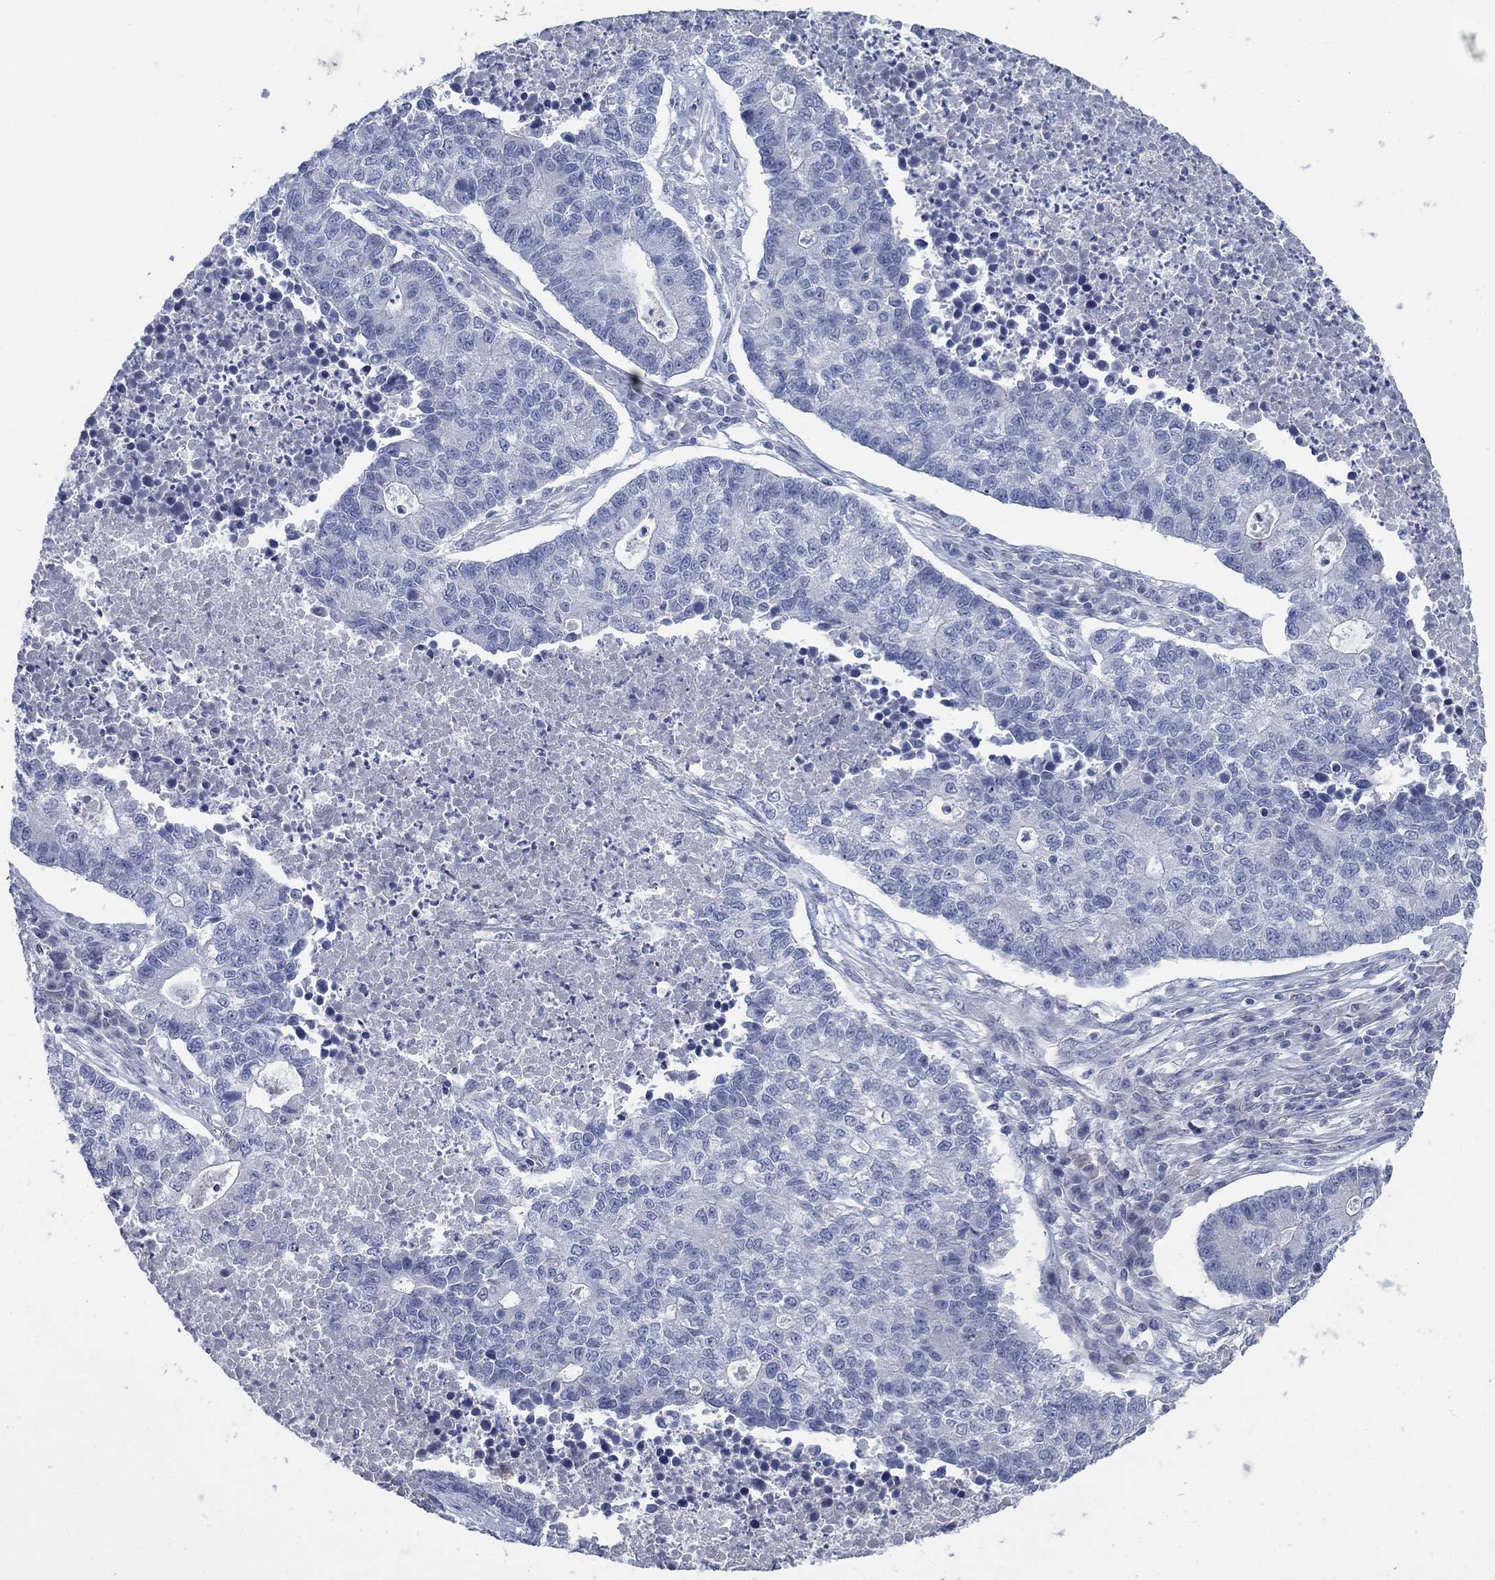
{"staining": {"intensity": "negative", "quantity": "none", "location": "none"}, "tissue": "lung cancer", "cell_type": "Tumor cells", "image_type": "cancer", "snomed": [{"axis": "morphology", "description": "Adenocarcinoma, NOS"}, {"axis": "topography", "description": "Lung"}], "caption": "Lung cancer was stained to show a protein in brown. There is no significant positivity in tumor cells.", "gene": "DNER", "patient": {"sex": "male", "age": 57}}